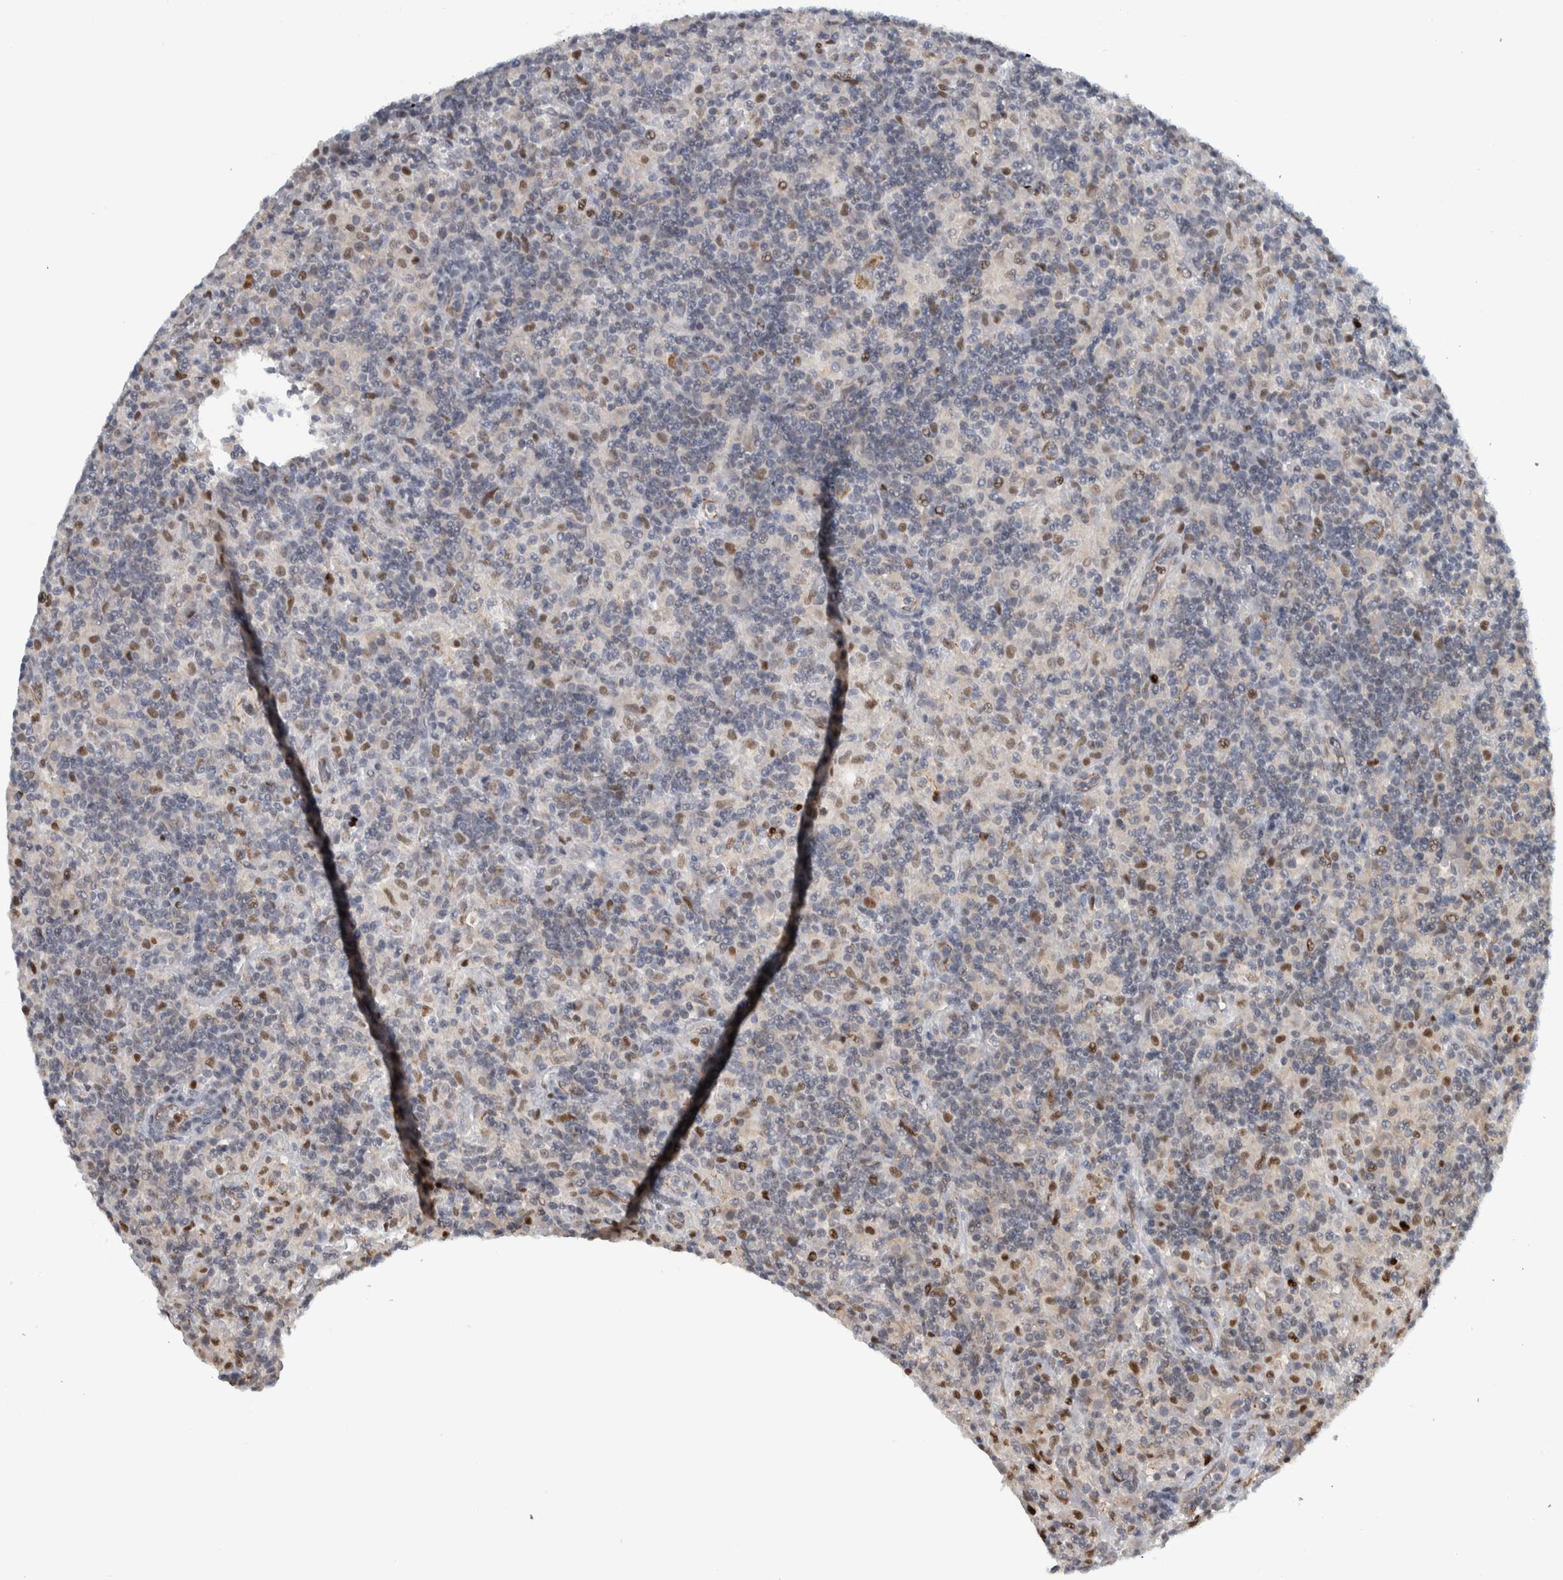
{"staining": {"intensity": "weak", "quantity": ">75%", "location": "cytoplasmic/membranous"}, "tissue": "lymphoma", "cell_type": "Tumor cells", "image_type": "cancer", "snomed": [{"axis": "morphology", "description": "Hodgkin's disease, NOS"}, {"axis": "topography", "description": "Lymph node"}], "caption": "Lymphoma stained with immunohistochemistry (IHC) reveals weak cytoplasmic/membranous staining in approximately >75% of tumor cells.", "gene": "ADPRM", "patient": {"sex": "male", "age": 70}}